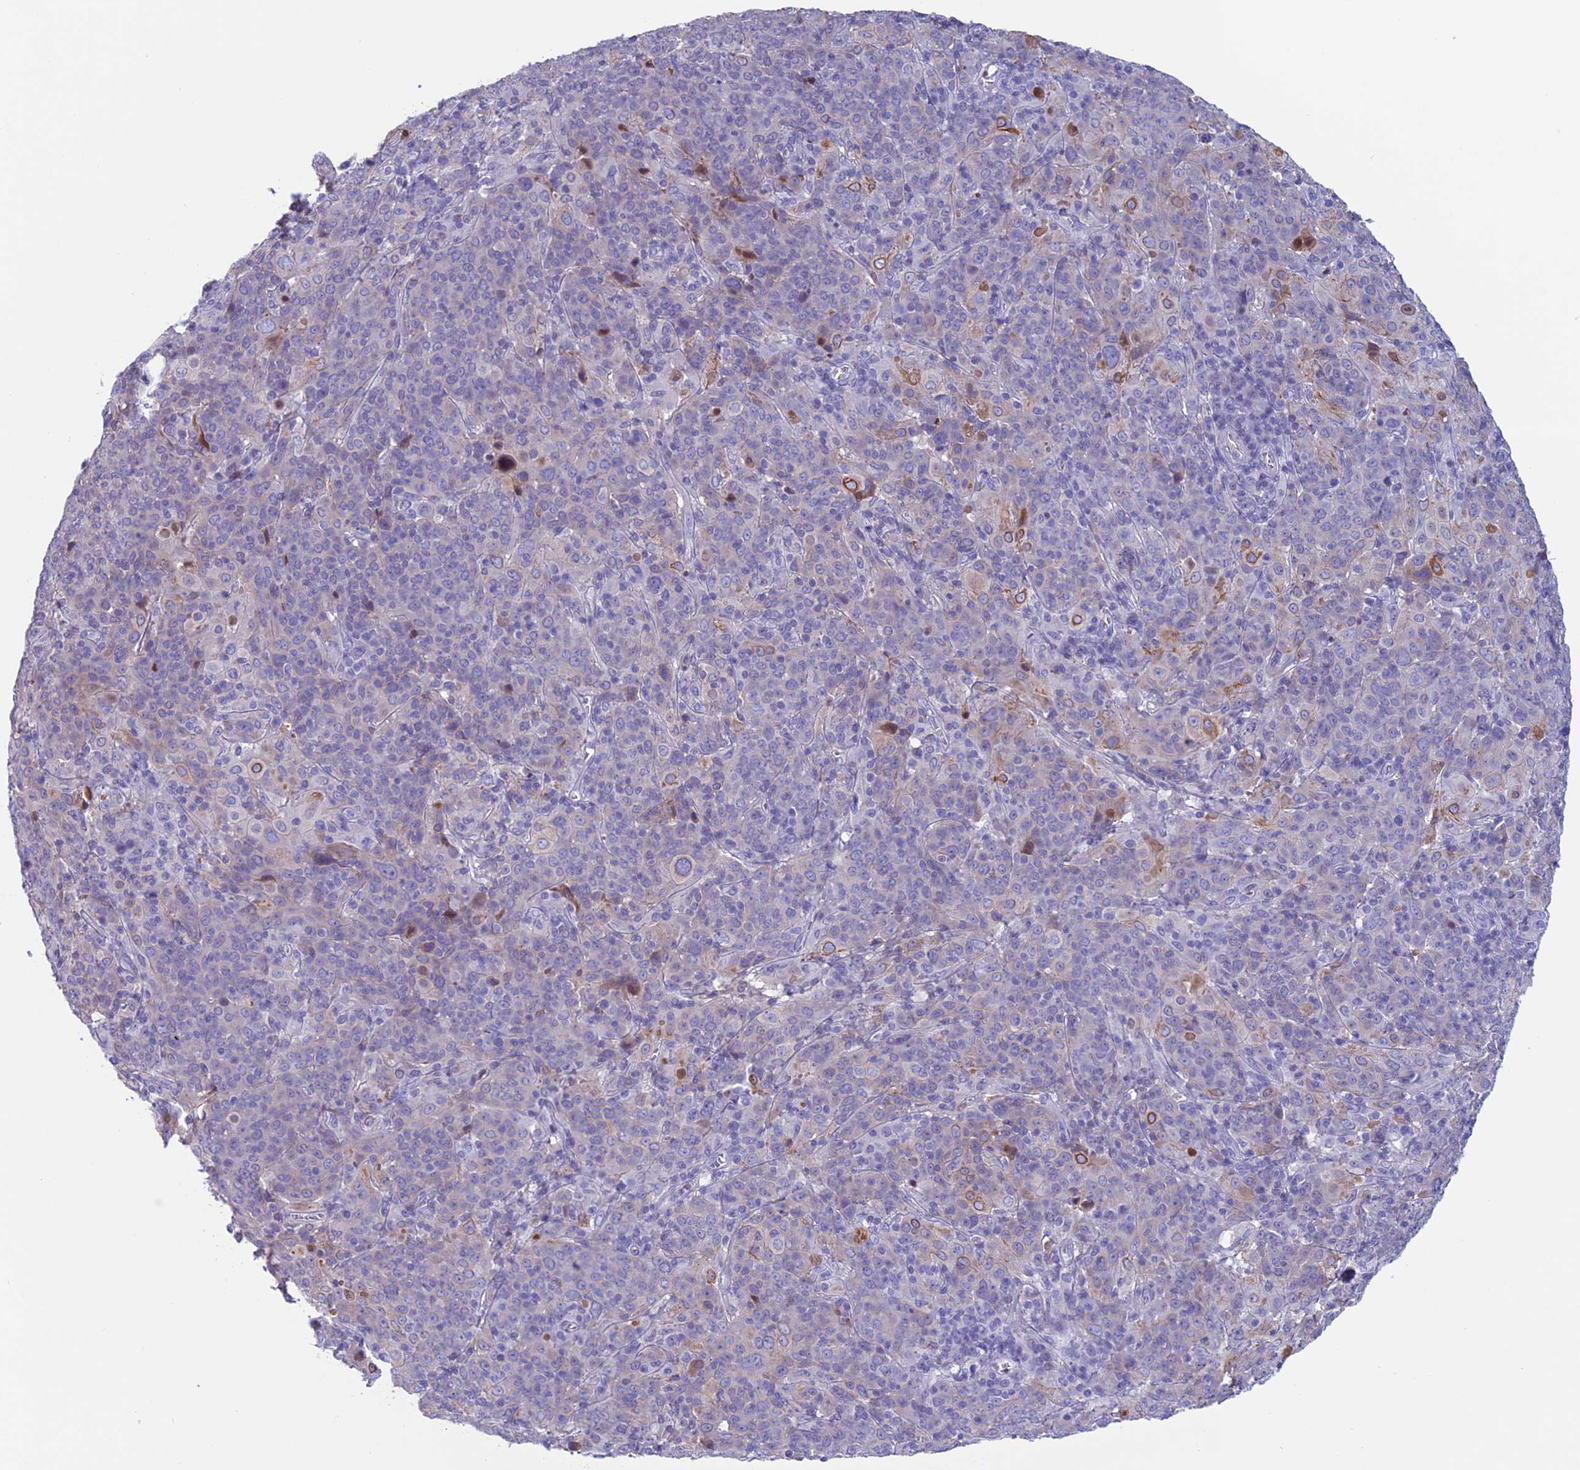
{"staining": {"intensity": "moderate", "quantity": "<25%", "location": "cytoplasmic/membranous"}, "tissue": "cervical cancer", "cell_type": "Tumor cells", "image_type": "cancer", "snomed": [{"axis": "morphology", "description": "Squamous cell carcinoma, NOS"}, {"axis": "topography", "description": "Cervix"}], "caption": "Human cervical cancer stained for a protein (brown) reveals moderate cytoplasmic/membranous positive positivity in about <25% of tumor cells.", "gene": "ANGPTL2", "patient": {"sex": "female", "age": 67}}